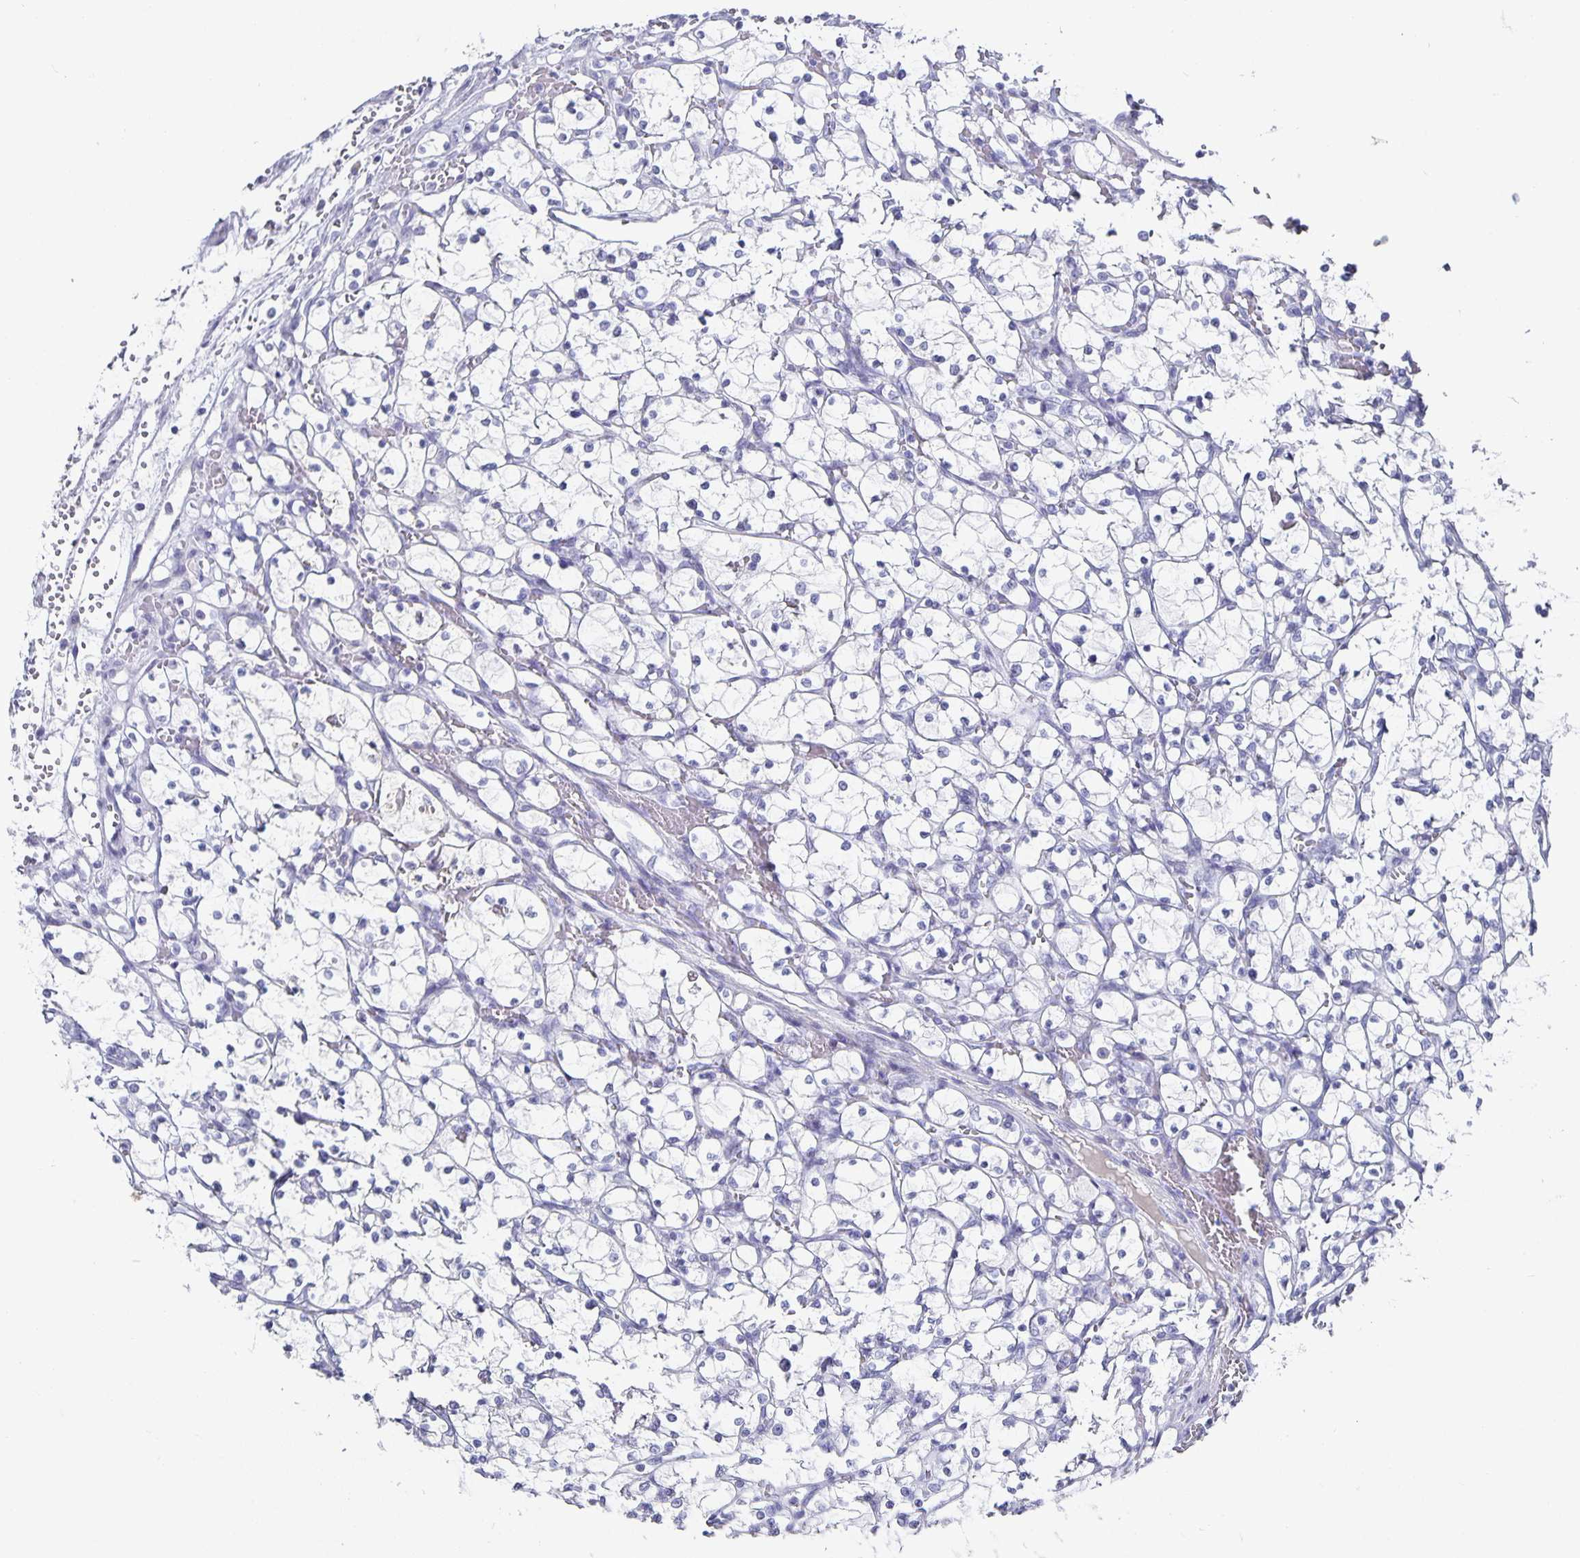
{"staining": {"intensity": "negative", "quantity": "none", "location": "none"}, "tissue": "renal cancer", "cell_type": "Tumor cells", "image_type": "cancer", "snomed": [{"axis": "morphology", "description": "Adenocarcinoma, NOS"}, {"axis": "topography", "description": "Kidney"}], "caption": "High power microscopy histopathology image of an IHC photomicrograph of renal adenocarcinoma, revealing no significant expression in tumor cells. (Brightfield microscopy of DAB immunohistochemistry (IHC) at high magnification).", "gene": "CHGA", "patient": {"sex": "female", "age": 69}}